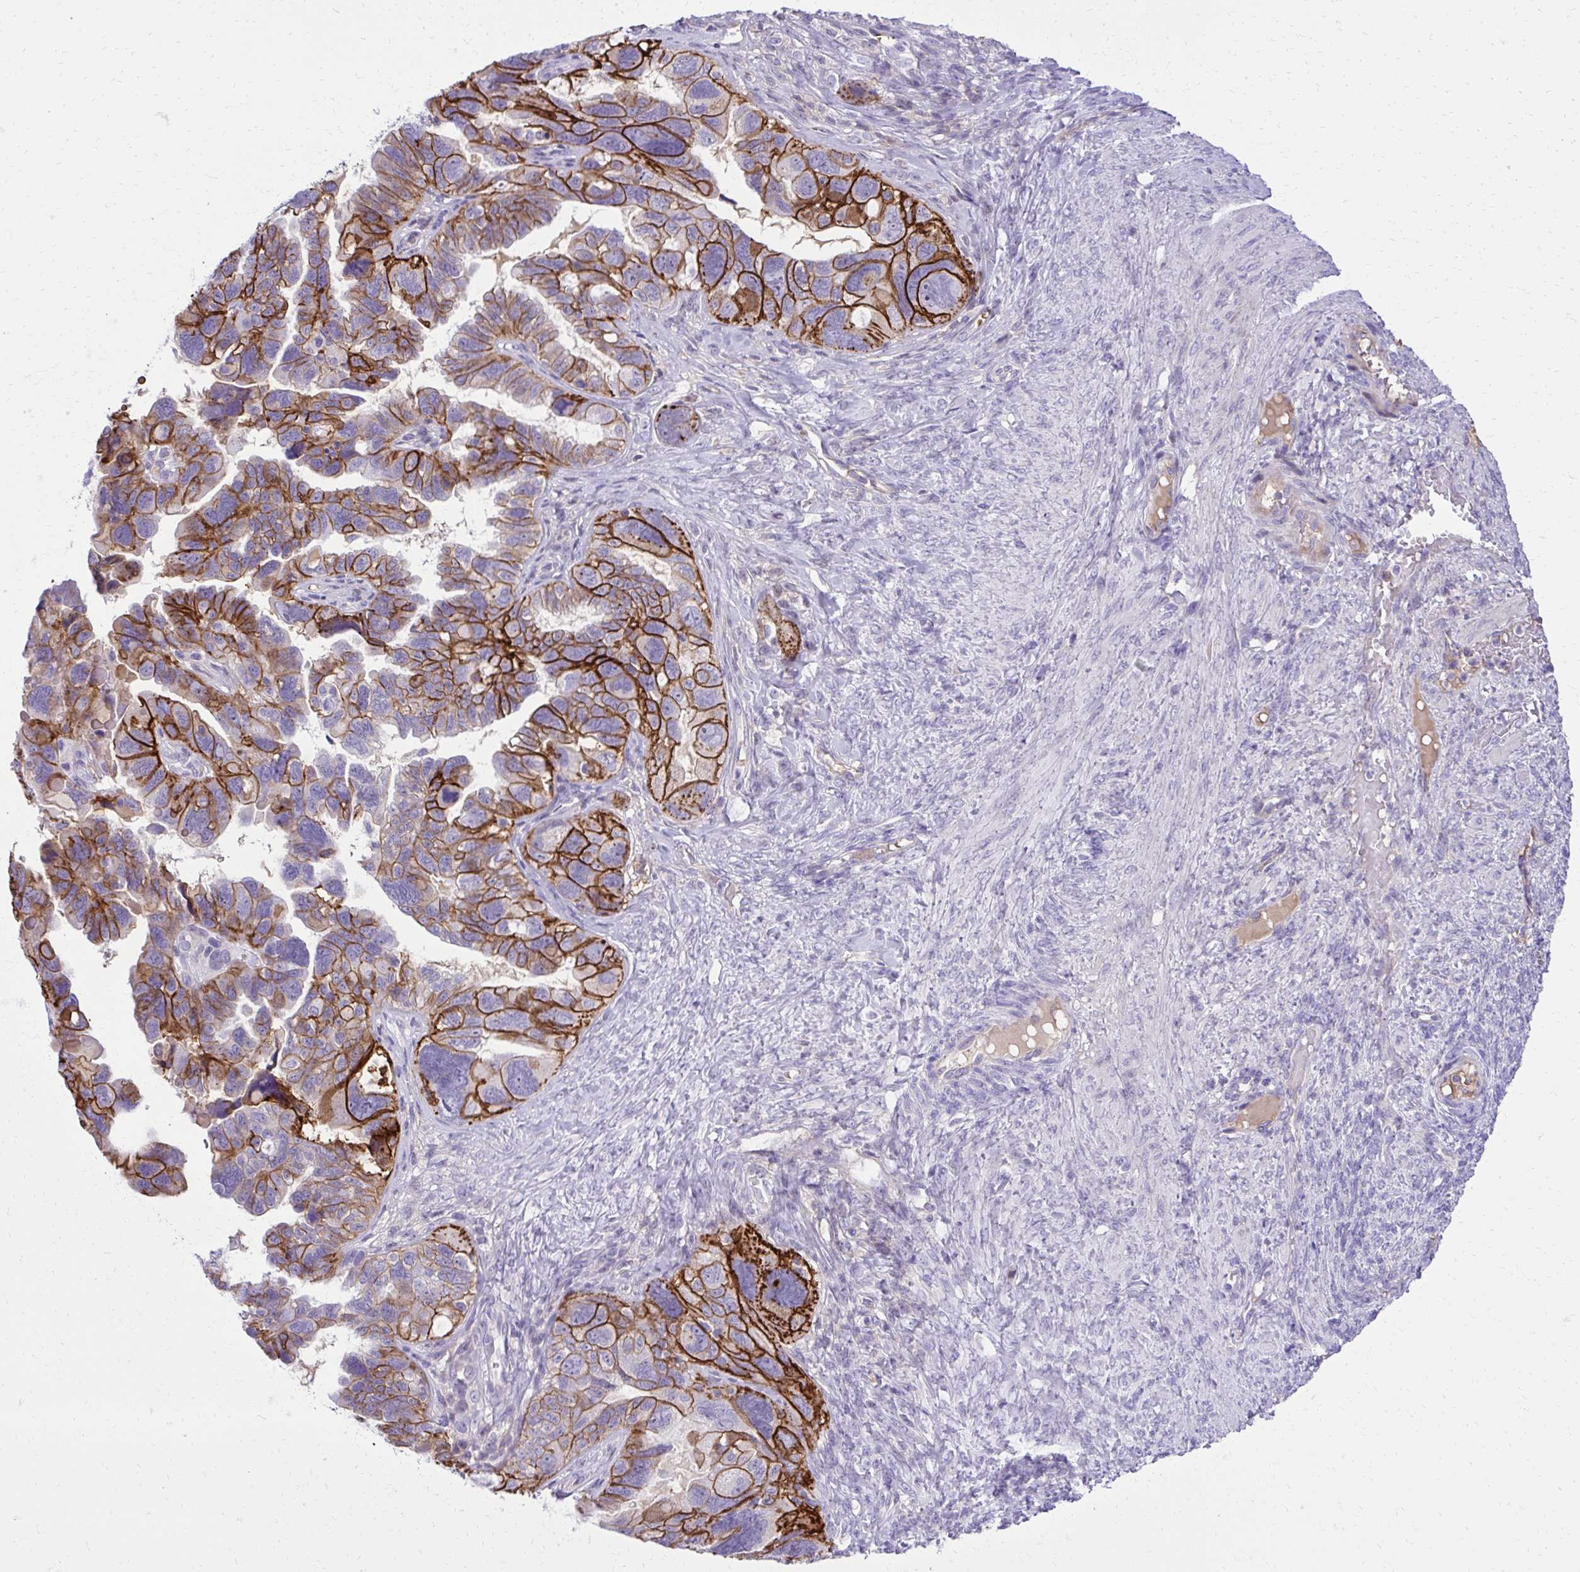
{"staining": {"intensity": "strong", "quantity": ">75%", "location": "cytoplasmic/membranous"}, "tissue": "ovarian cancer", "cell_type": "Tumor cells", "image_type": "cancer", "snomed": [{"axis": "morphology", "description": "Cystadenocarcinoma, serous, NOS"}, {"axis": "topography", "description": "Ovary"}], "caption": "Human ovarian cancer (serous cystadenocarcinoma) stained with a protein marker exhibits strong staining in tumor cells.", "gene": "PITPNM3", "patient": {"sex": "female", "age": 60}}